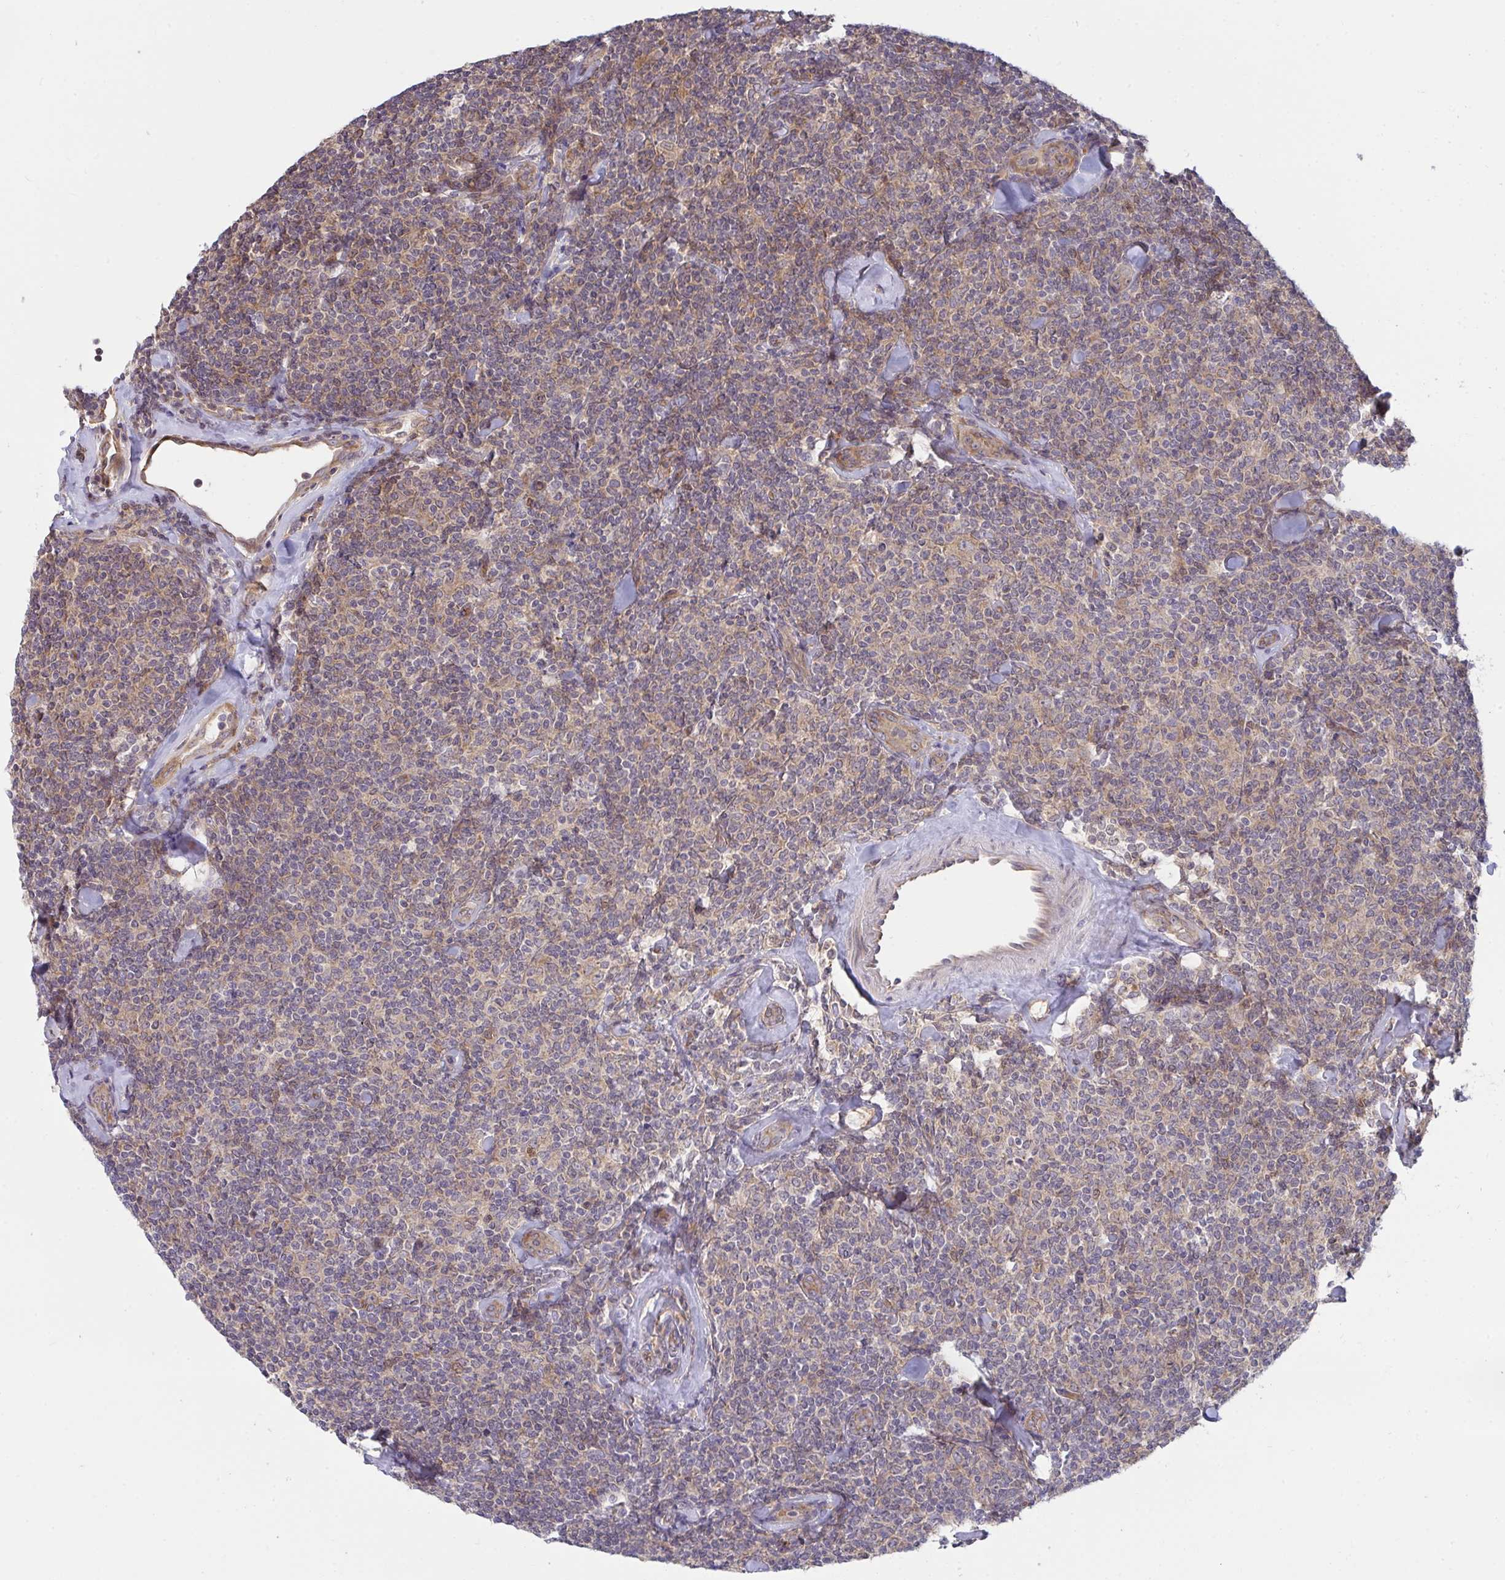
{"staining": {"intensity": "weak", "quantity": "<25%", "location": "cytoplasmic/membranous"}, "tissue": "lymphoma", "cell_type": "Tumor cells", "image_type": "cancer", "snomed": [{"axis": "morphology", "description": "Malignant lymphoma, non-Hodgkin's type, Low grade"}, {"axis": "topography", "description": "Lymph node"}], "caption": "Tumor cells are negative for protein expression in human malignant lymphoma, non-Hodgkin's type (low-grade). (Brightfield microscopy of DAB IHC at high magnification).", "gene": "CASP9", "patient": {"sex": "female", "age": 56}}